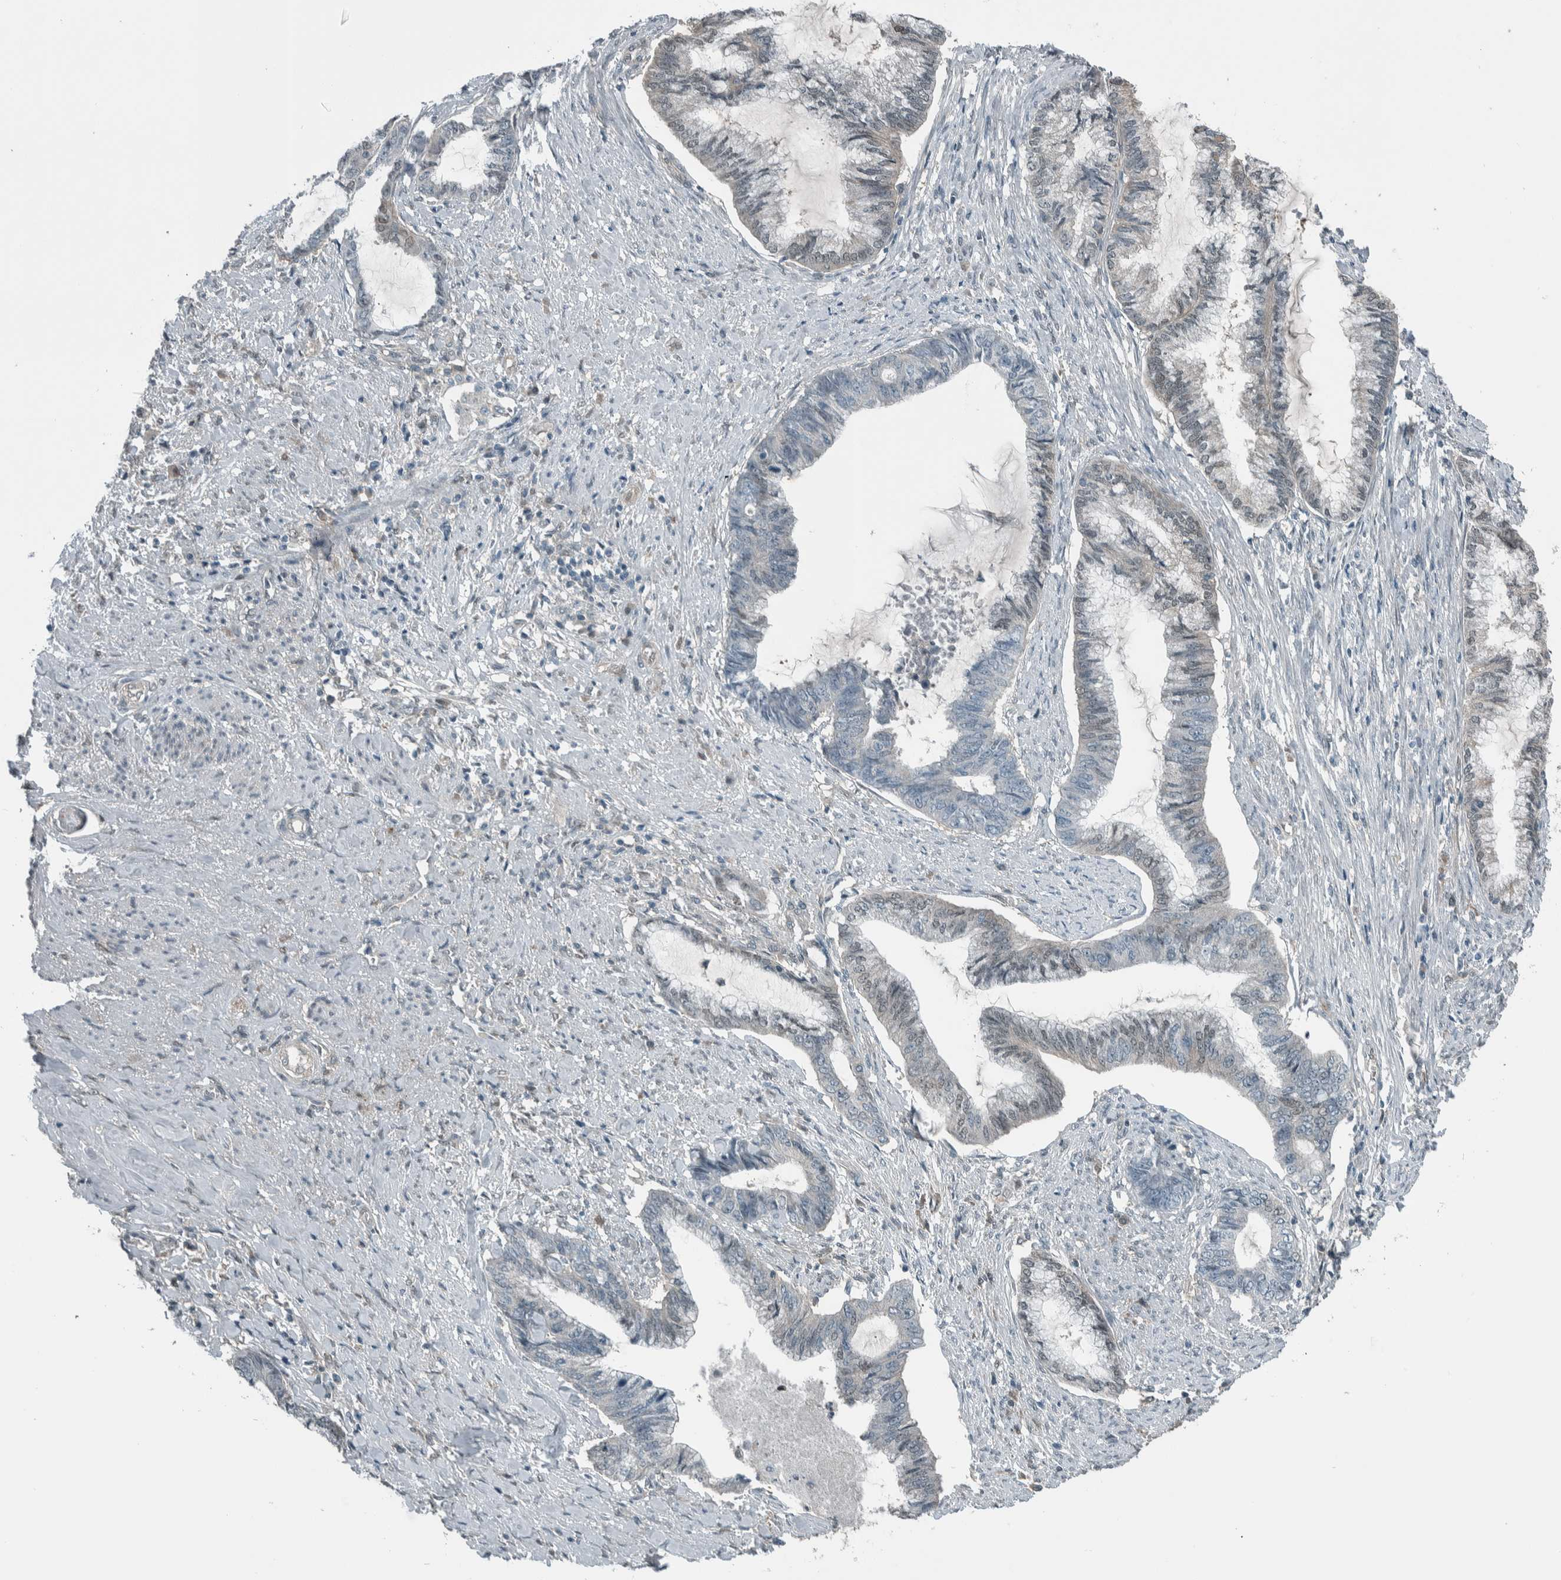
{"staining": {"intensity": "negative", "quantity": "none", "location": "none"}, "tissue": "endometrial cancer", "cell_type": "Tumor cells", "image_type": "cancer", "snomed": [{"axis": "morphology", "description": "Adenocarcinoma, NOS"}, {"axis": "topography", "description": "Endometrium"}], "caption": "An immunohistochemistry (IHC) image of endometrial cancer is shown. There is no staining in tumor cells of endometrial cancer.", "gene": "ALAD", "patient": {"sex": "female", "age": 86}}